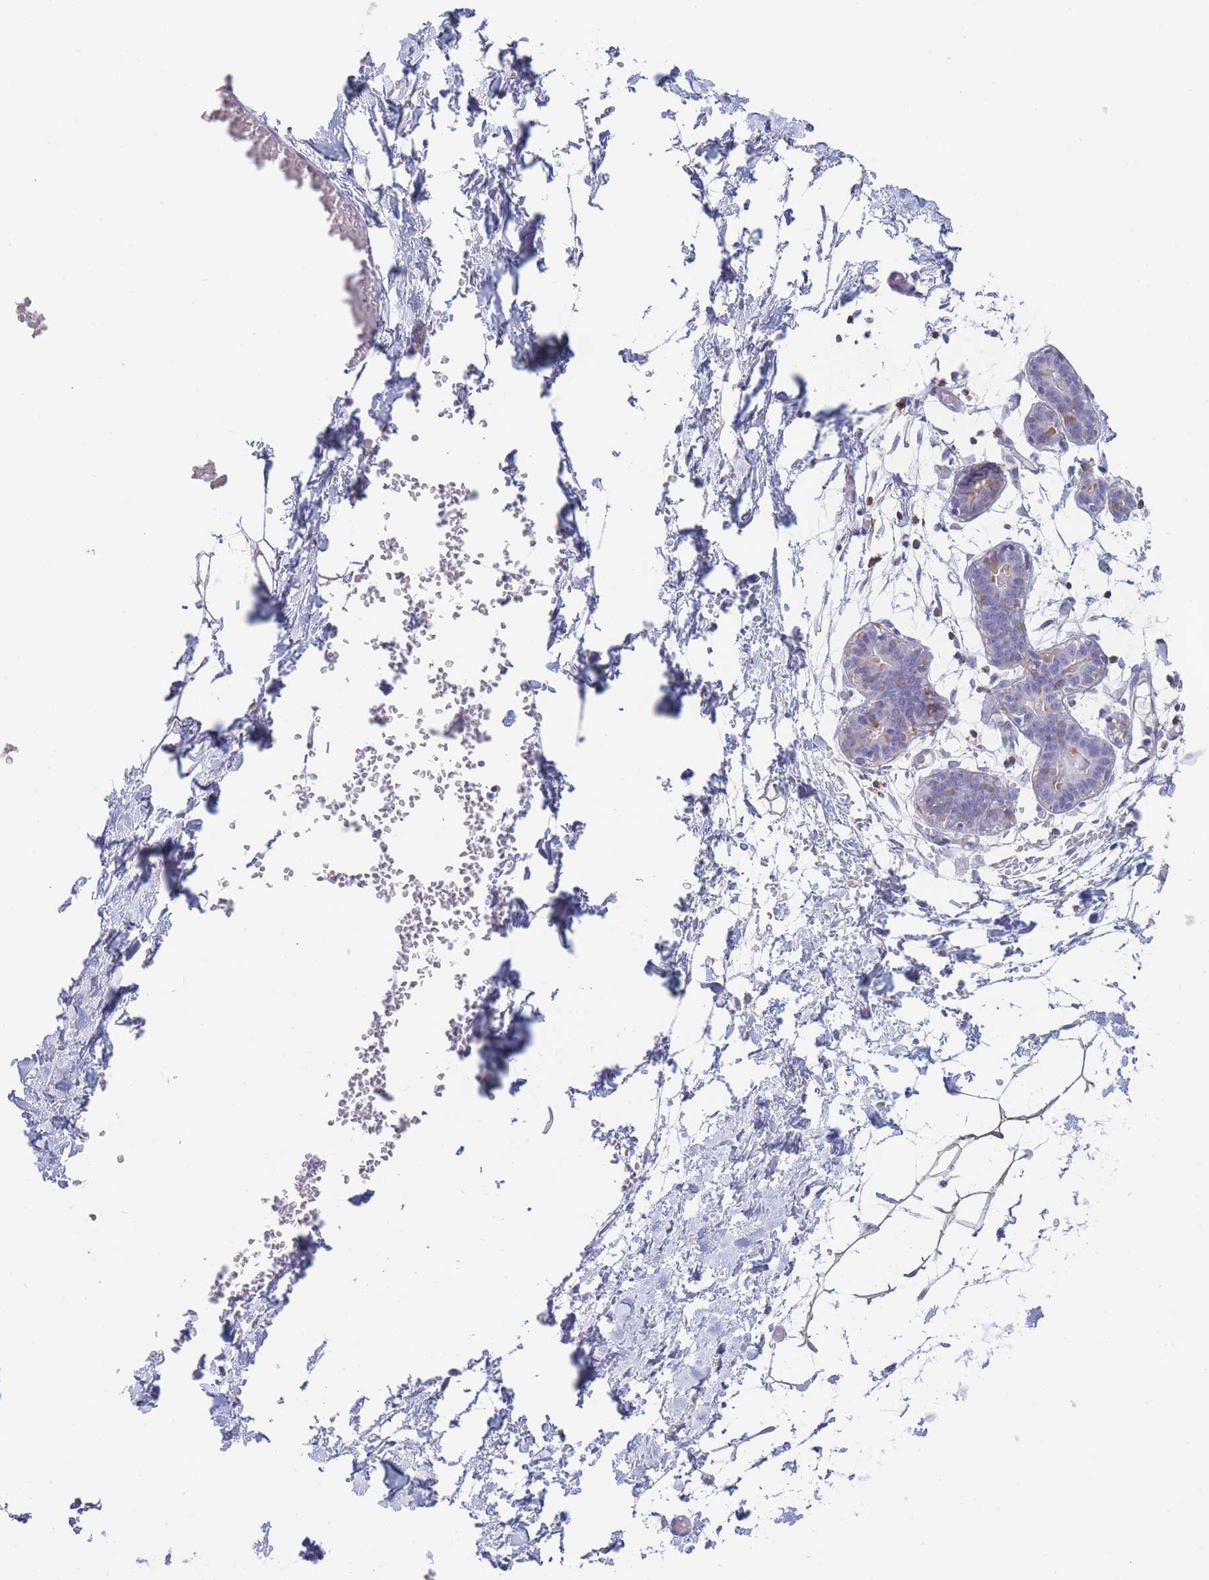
{"staining": {"intensity": "negative", "quantity": "none", "location": "none"}, "tissue": "breast", "cell_type": "Adipocytes", "image_type": "normal", "snomed": [{"axis": "morphology", "description": "Normal tissue, NOS"}, {"axis": "topography", "description": "Breast"}], "caption": "This is an IHC histopathology image of benign breast. There is no staining in adipocytes.", "gene": "CD37", "patient": {"sex": "female", "age": 27}}